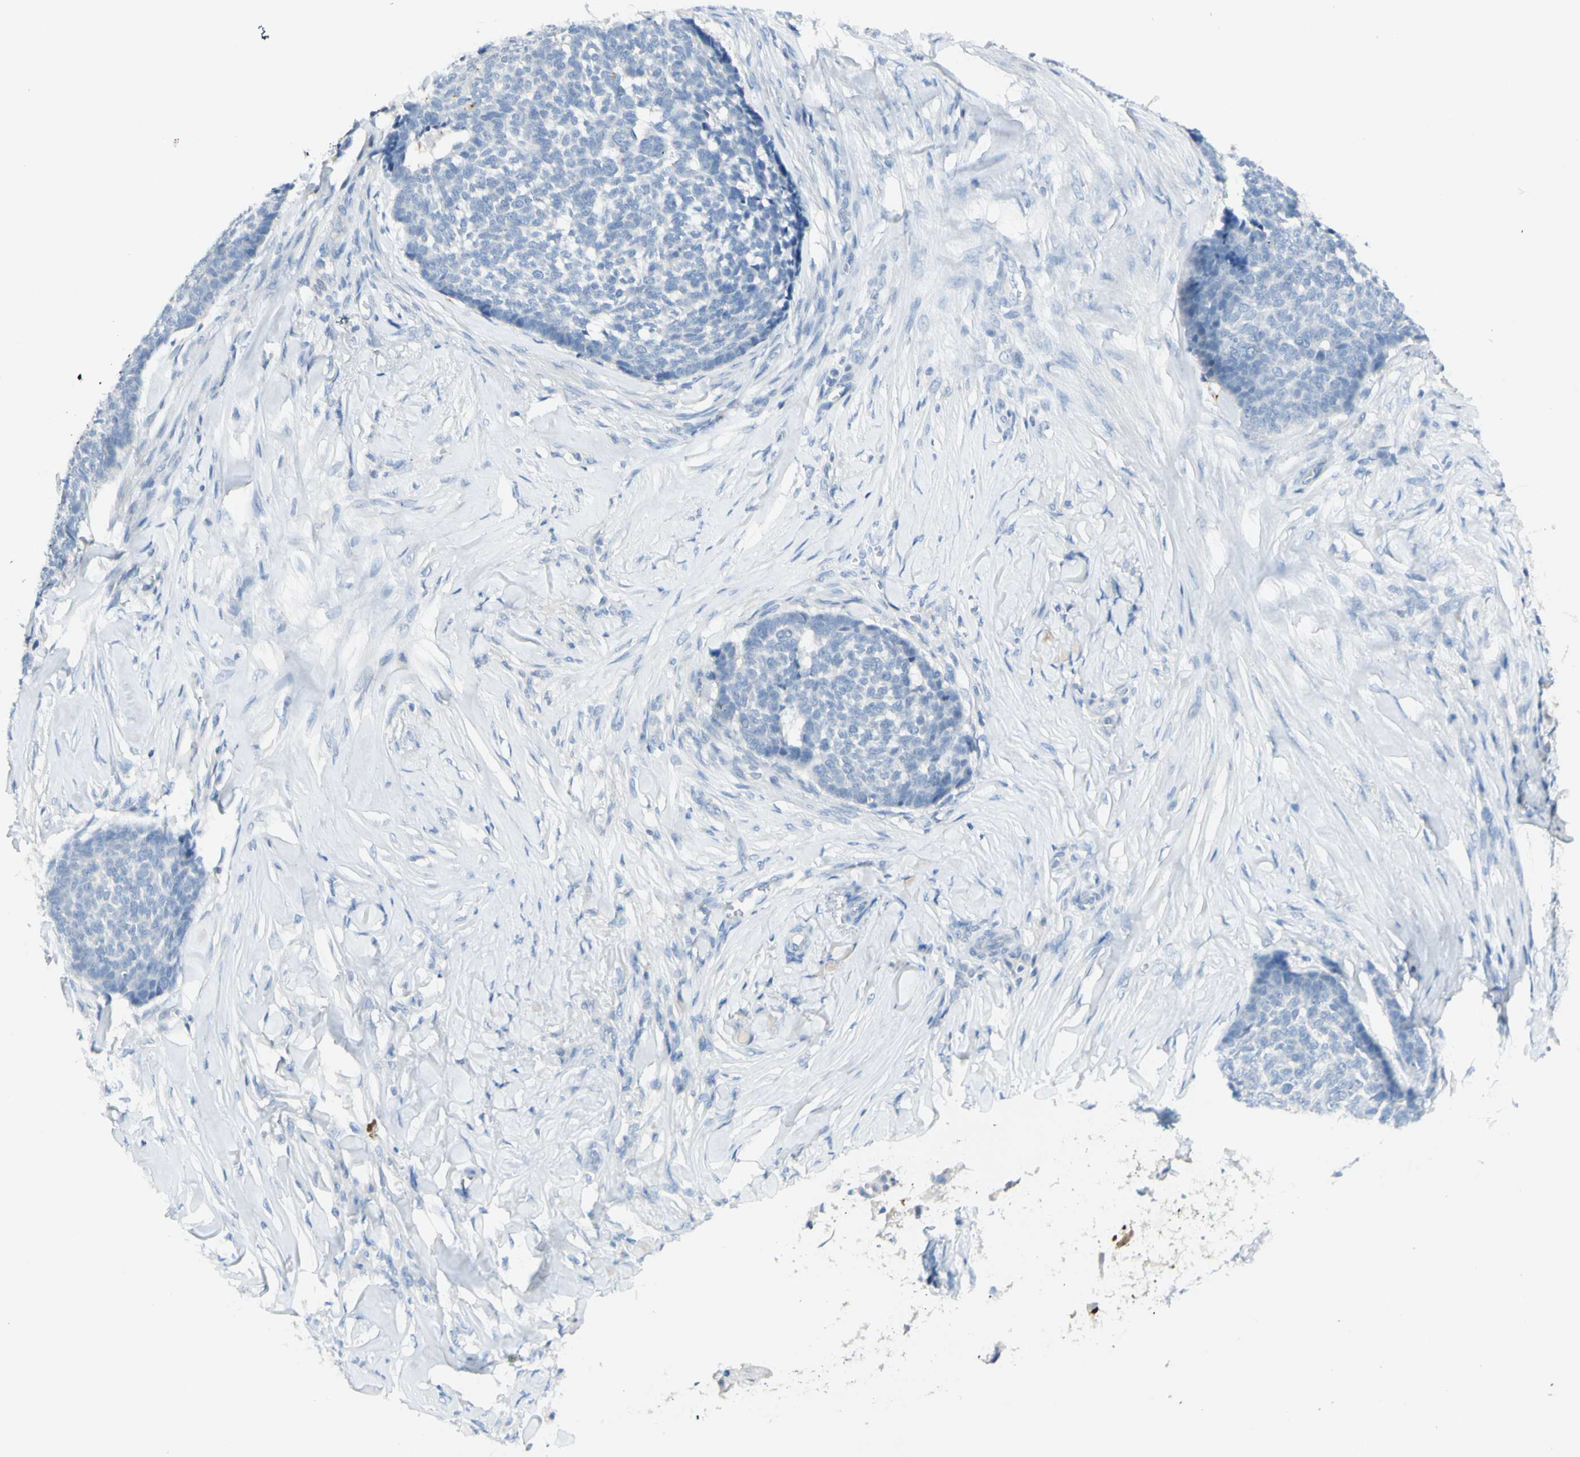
{"staining": {"intensity": "negative", "quantity": "none", "location": "none"}, "tissue": "skin cancer", "cell_type": "Tumor cells", "image_type": "cancer", "snomed": [{"axis": "morphology", "description": "Basal cell carcinoma"}, {"axis": "topography", "description": "Skin"}], "caption": "This is an immunohistochemistry histopathology image of basal cell carcinoma (skin). There is no positivity in tumor cells.", "gene": "GDF15", "patient": {"sex": "male", "age": 84}}